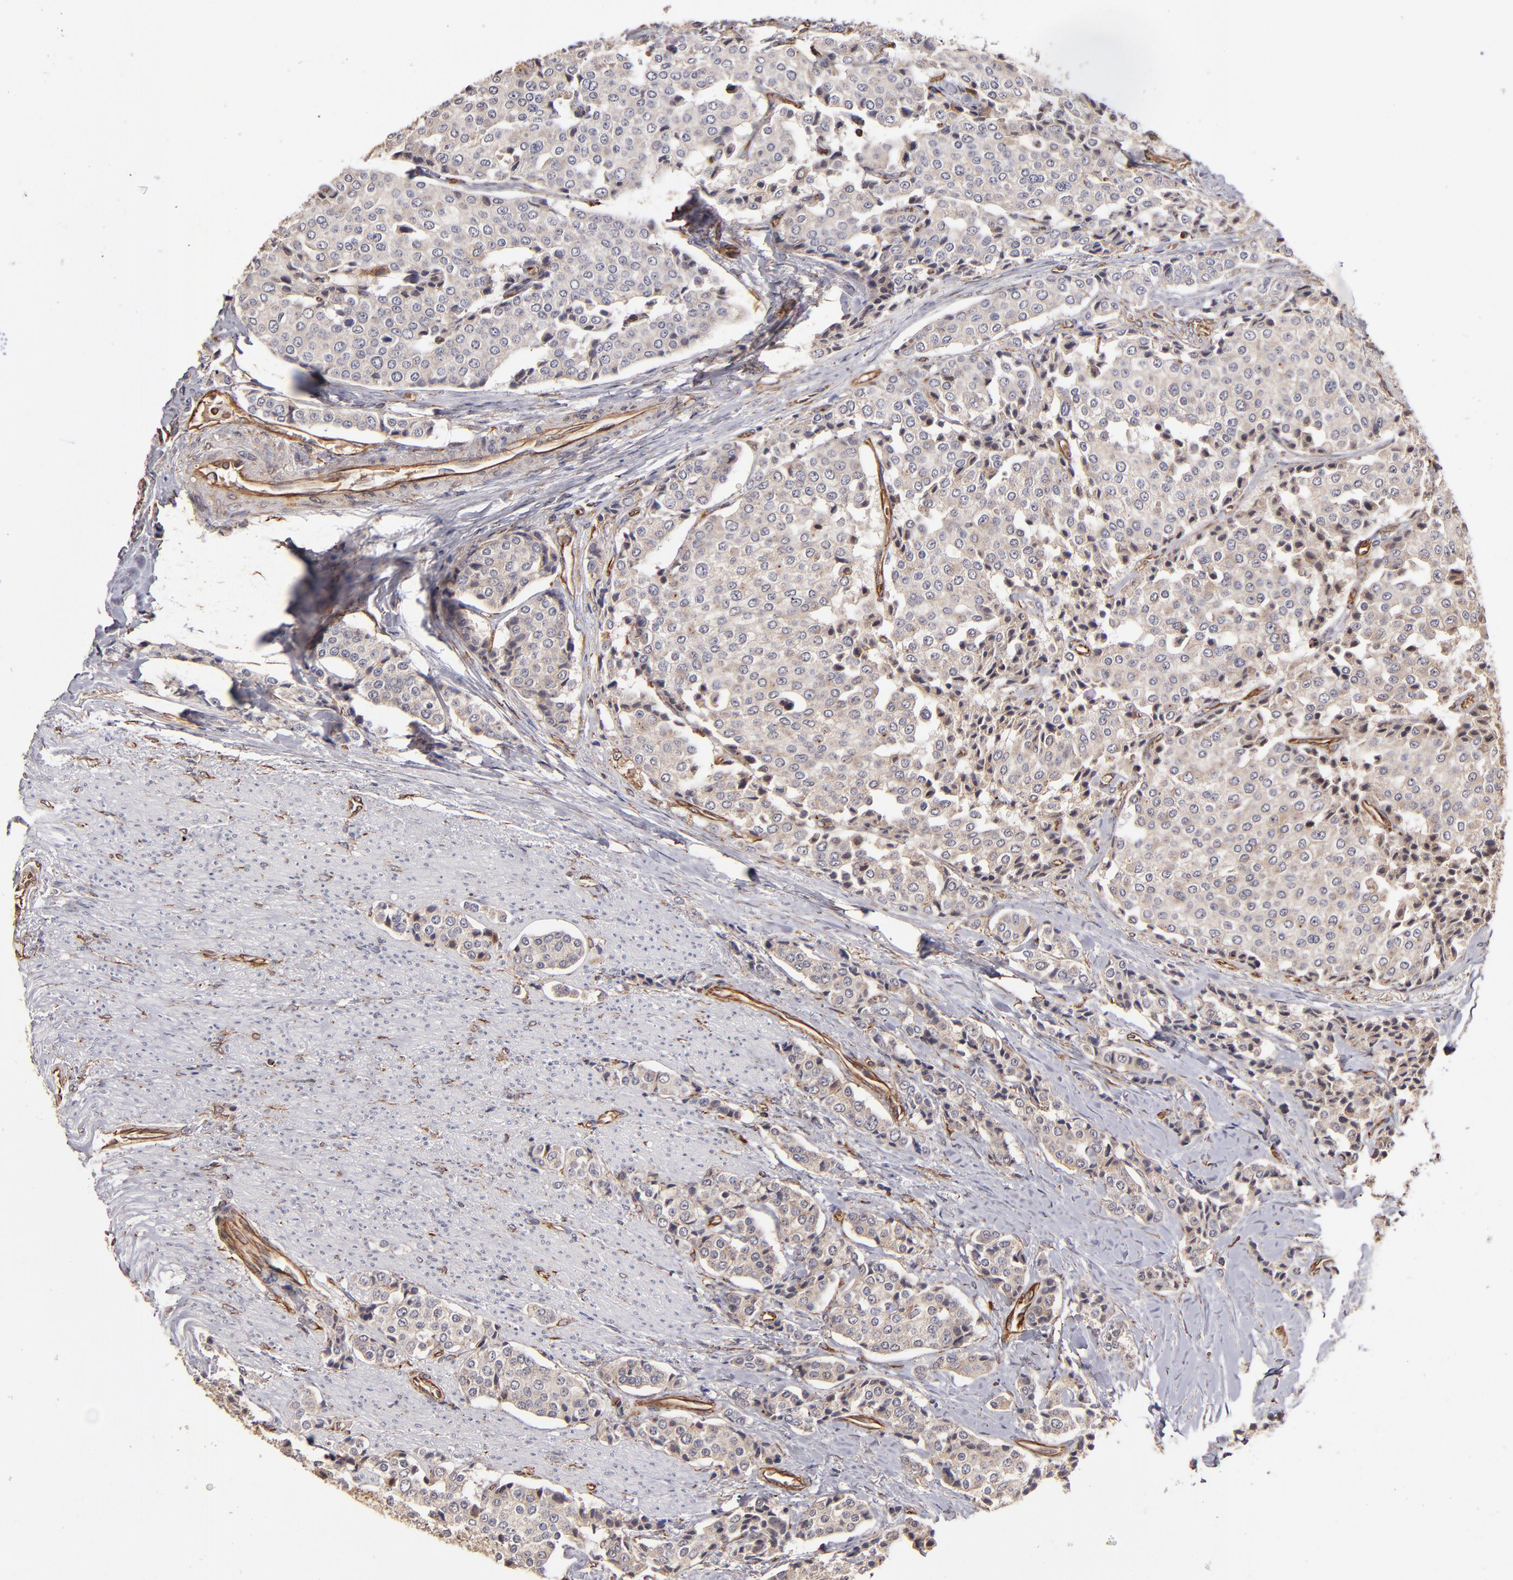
{"staining": {"intensity": "weak", "quantity": ">75%", "location": "cytoplasmic/membranous"}, "tissue": "carcinoid", "cell_type": "Tumor cells", "image_type": "cancer", "snomed": [{"axis": "morphology", "description": "Carcinoid, malignant, NOS"}, {"axis": "topography", "description": "Colon"}], "caption": "Immunohistochemical staining of carcinoid (malignant) shows weak cytoplasmic/membranous protein staining in approximately >75% of tumor cells. Using DAB (3,3'-diaminobenzidine) (brown) and hematoxylin (blue) stains, captured at high magnification using brightfield microscopy.", "gene": "ABCC1", "patient": {"sex": "female", "age": 61}}